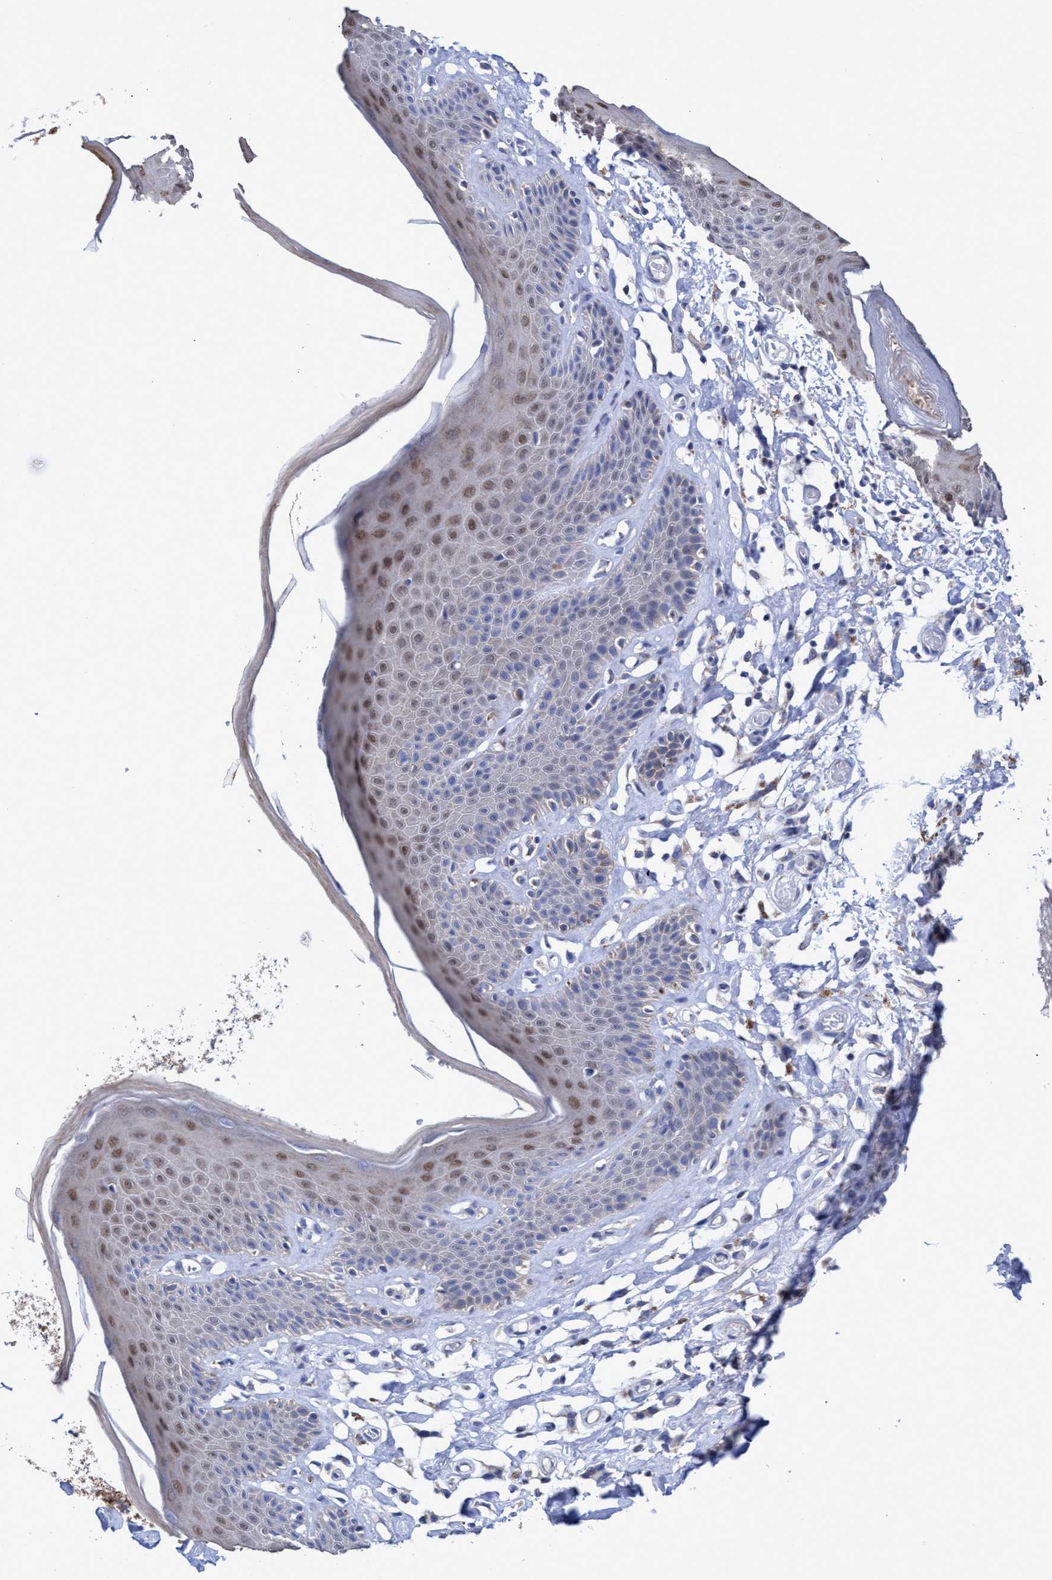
{"staining": {"intensity": "moderate", "quantity": "25%-75%", "location": "cytoplasmic/membranous,nuclear"}, "tissue": "skin", "cell_type": "Epidermal cells", "image_type": "normal", "snomed": [{"axis": "morphology", "description": "Normal tissue, NOS"}, {"axis": "topography", "description": "Vulva"}], "caption": "Moderate cytoplasmic/membranous,nuclear positivity for a protein is appreciated in about 25%-75% of epidermal cells of normal skin using IHC.", "gene": "ZNF750", "patient": {"sex": "female", "age": 73}}